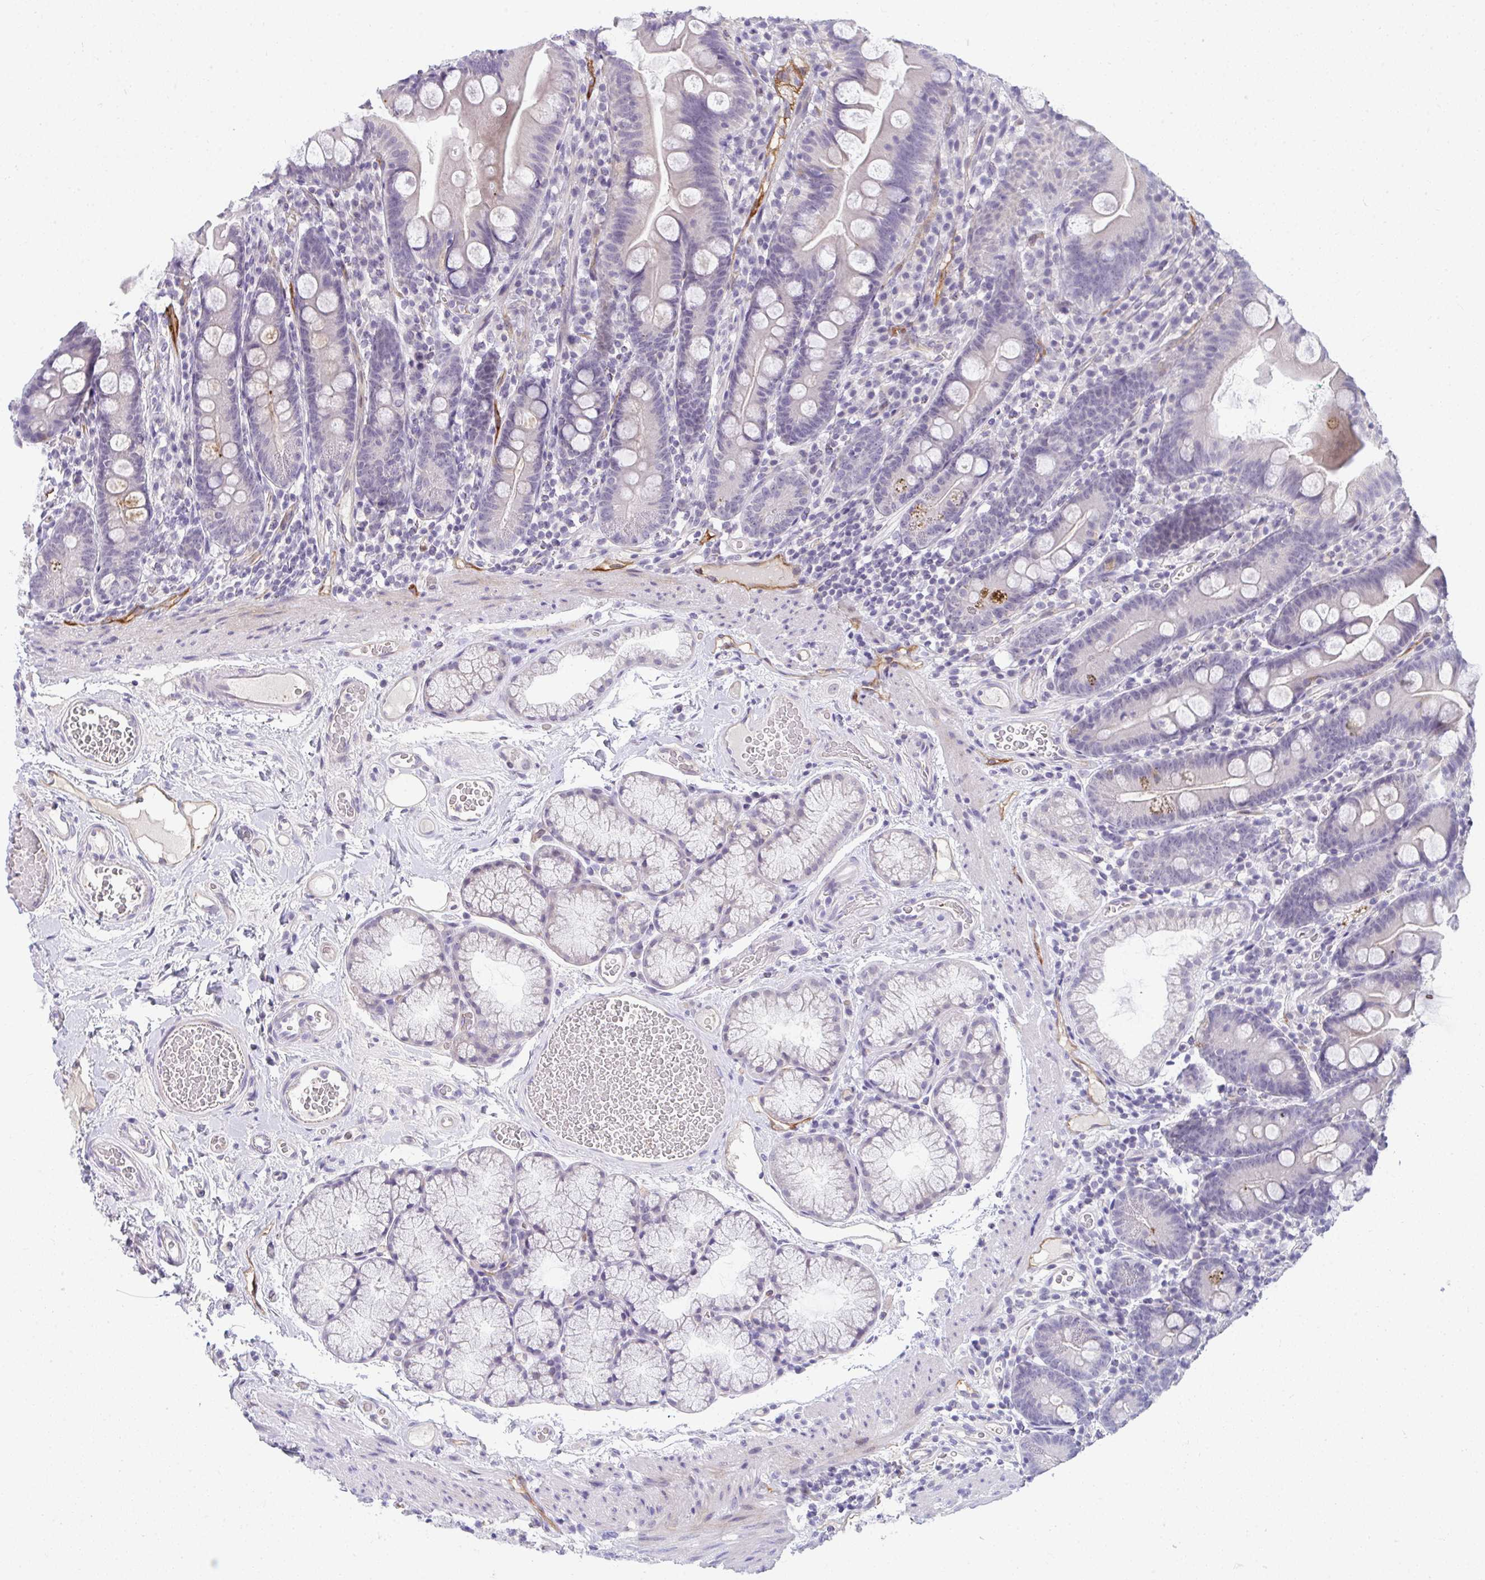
{"staining": {"intensity": "moderate", "quantity": "<25%", "location": "cytoplasmic/membranous"}, "tissue": "duodenum", "cell_type": "Glandular cells", "image_type": "normal", "snomed": [{"axis": "morphology", "description": "Normal tissue, NOS"}, {"axis": "topography", "description": "Duodenum"}], "caption": "Brown immunohistochemical staining in benign human duodenum reveals moderate cytoplasmic/membranous staining in about <25% of glandular cells. (DAB IHC with brightfield microscopy, high magnification).", "gene": "TMEM82", "patient": {"sex": "female", "age": 67}}